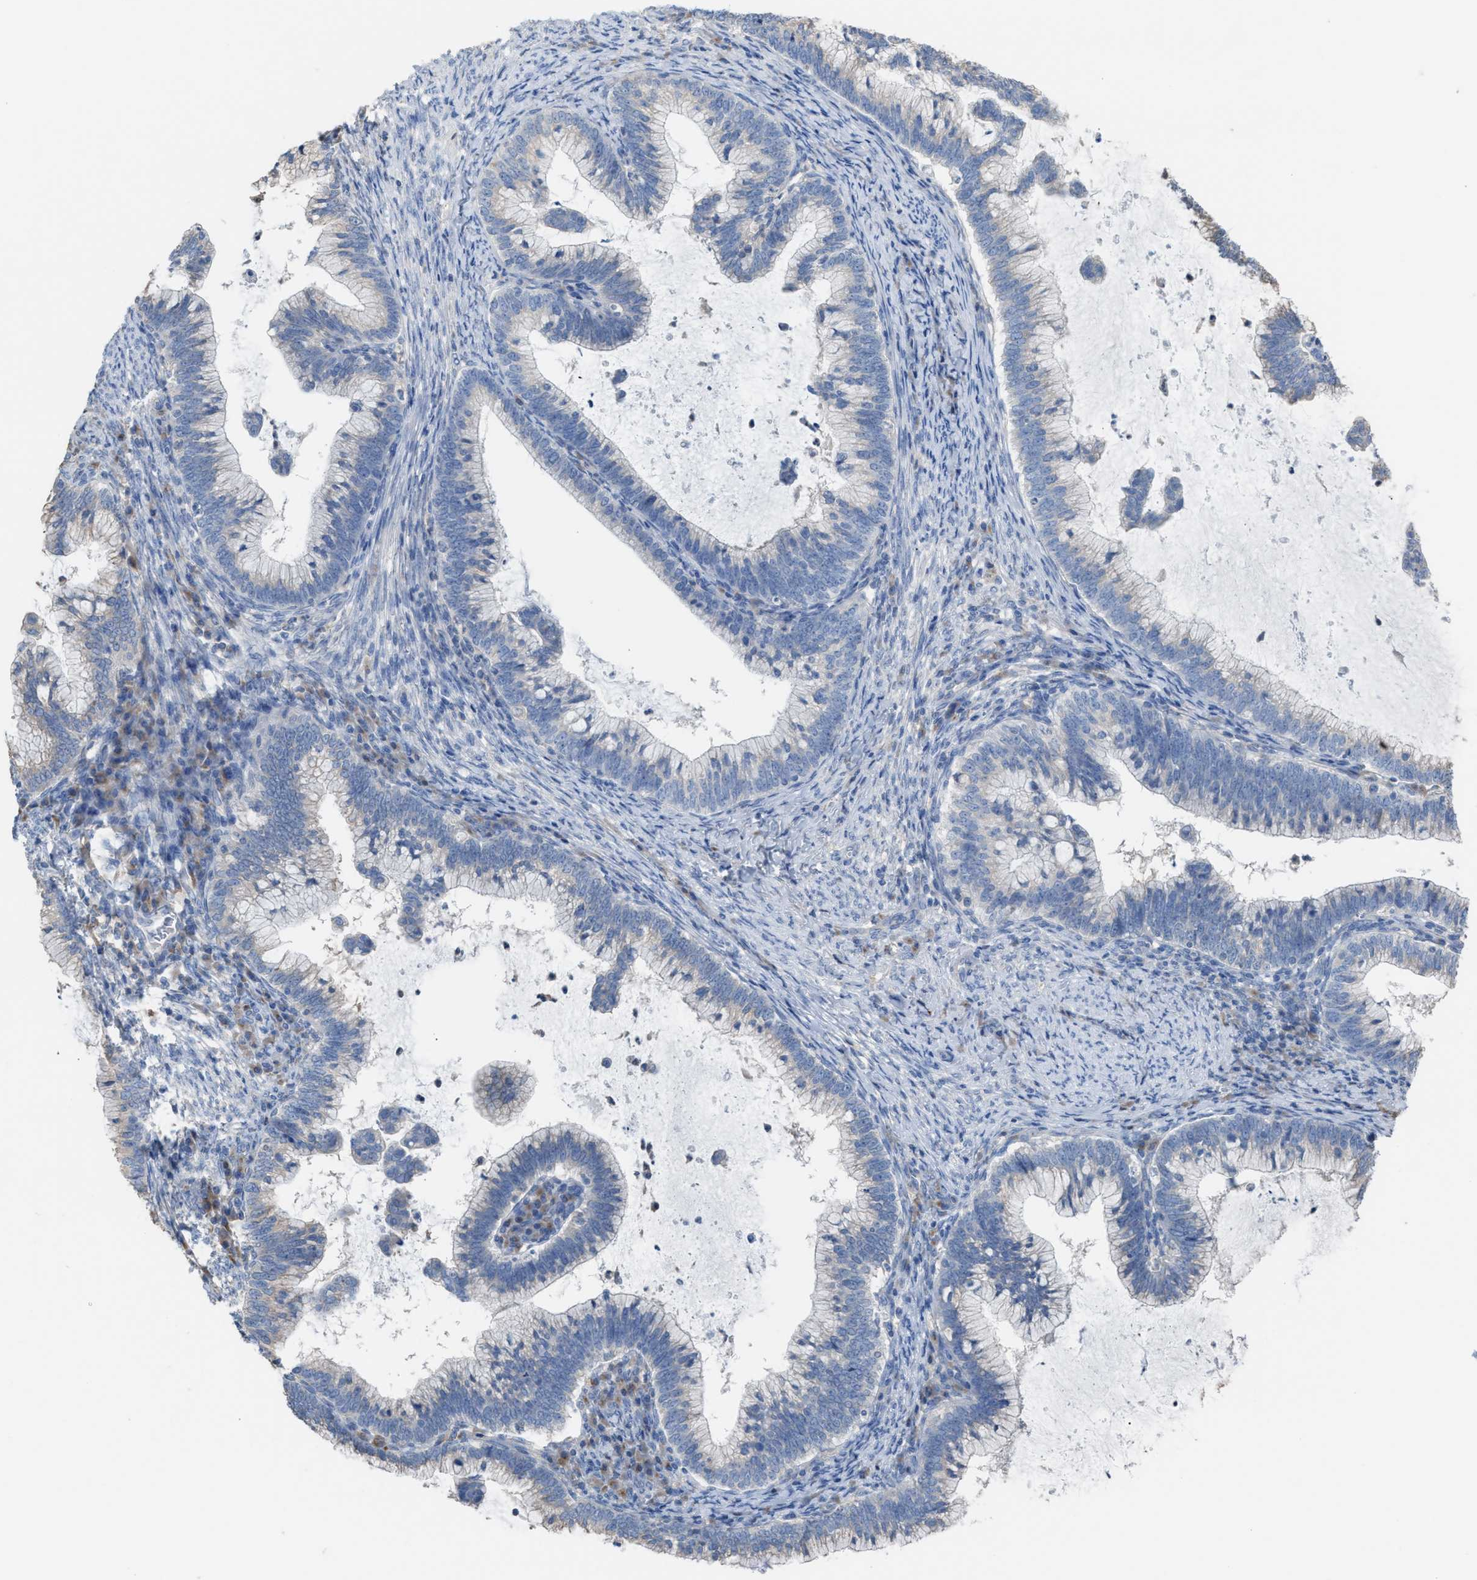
{"staining": {"intensity": "negative", "quantity": "none", "location": "none"}, "tissue": "cervical cancer", "cell_type": "Tumor cells", "image_type": "cancer", "snomed": [{"axis": "morphology", "description": "Adenocarcinoma, NOS"}, {"axis": "topography", "description": "Cervix"}], "caption": "Immunohistochemistry (IHC) micrograph of neoplastic tissue: human cervical cancer (adenocarcinoma) stained with DAB (3,3'-diaminobenzidine) exhibits no significant protein positivity in tumor cells. (Stains: DAB IHC with hematoxylin counter stain, Microscopy: brightfield microscopy at high magnification).", "gene": "NQO2", "patient": {"sex": "female", "age": 36}}